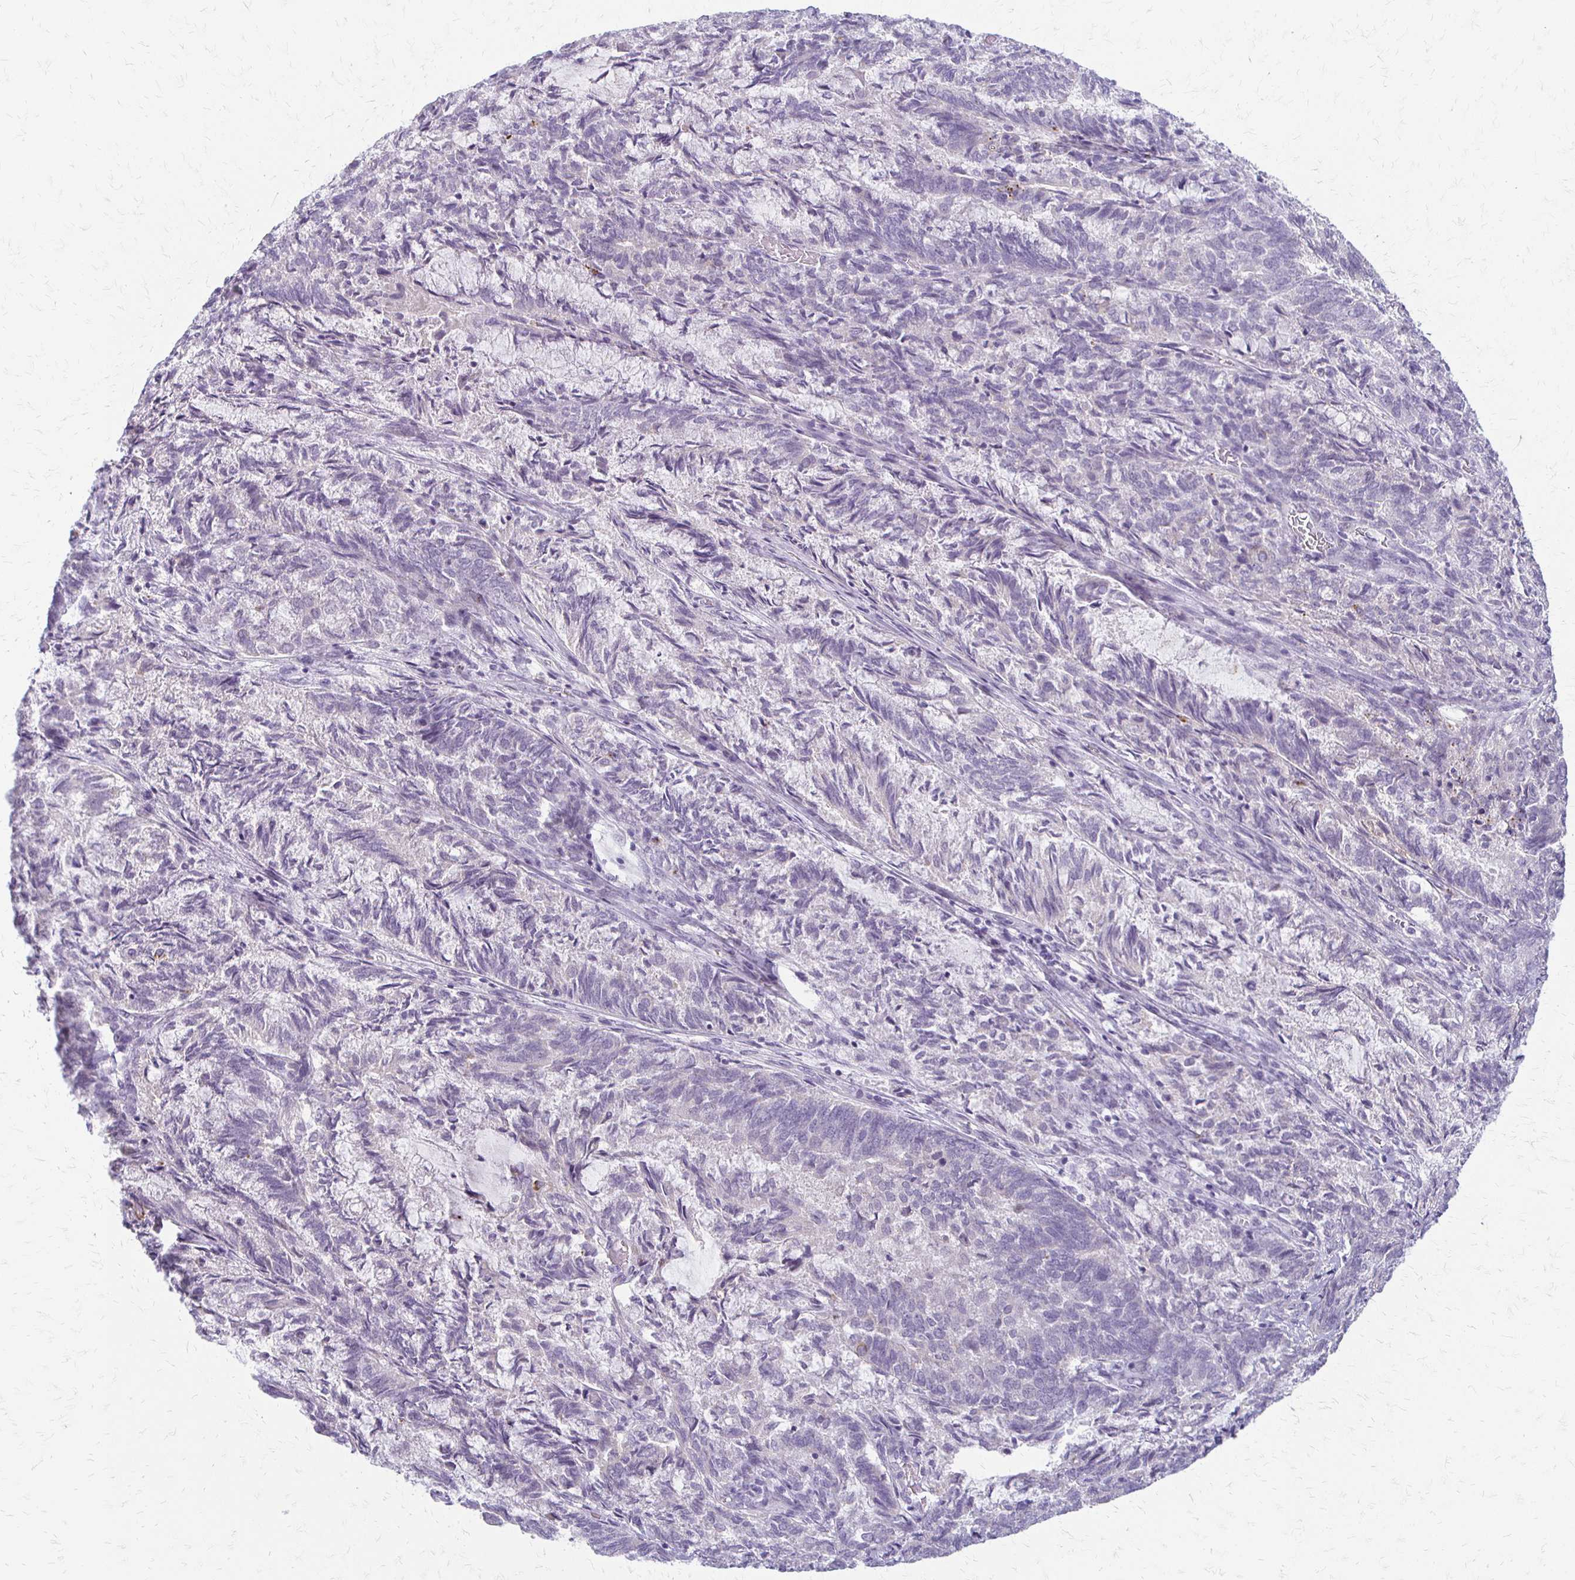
{"staining": {"intensity": "negative", "quantity": "none", "location": "none"}, "tissue": "endometrial cancer", "cell_type": "Tumor cells", "image_type": "cancer", "snomed": [{"axis": "morphology", "description": "Adenocarcinoma, NOS"}, {"axis": "topography", "description": "Endometrium"}], "caption": "Tumor cells are negative for protein expression in human endometrial cancer. Nuclei are stained in blue.", "gene": "ACP5", "patient": {"sex": "female", "age": 80}}